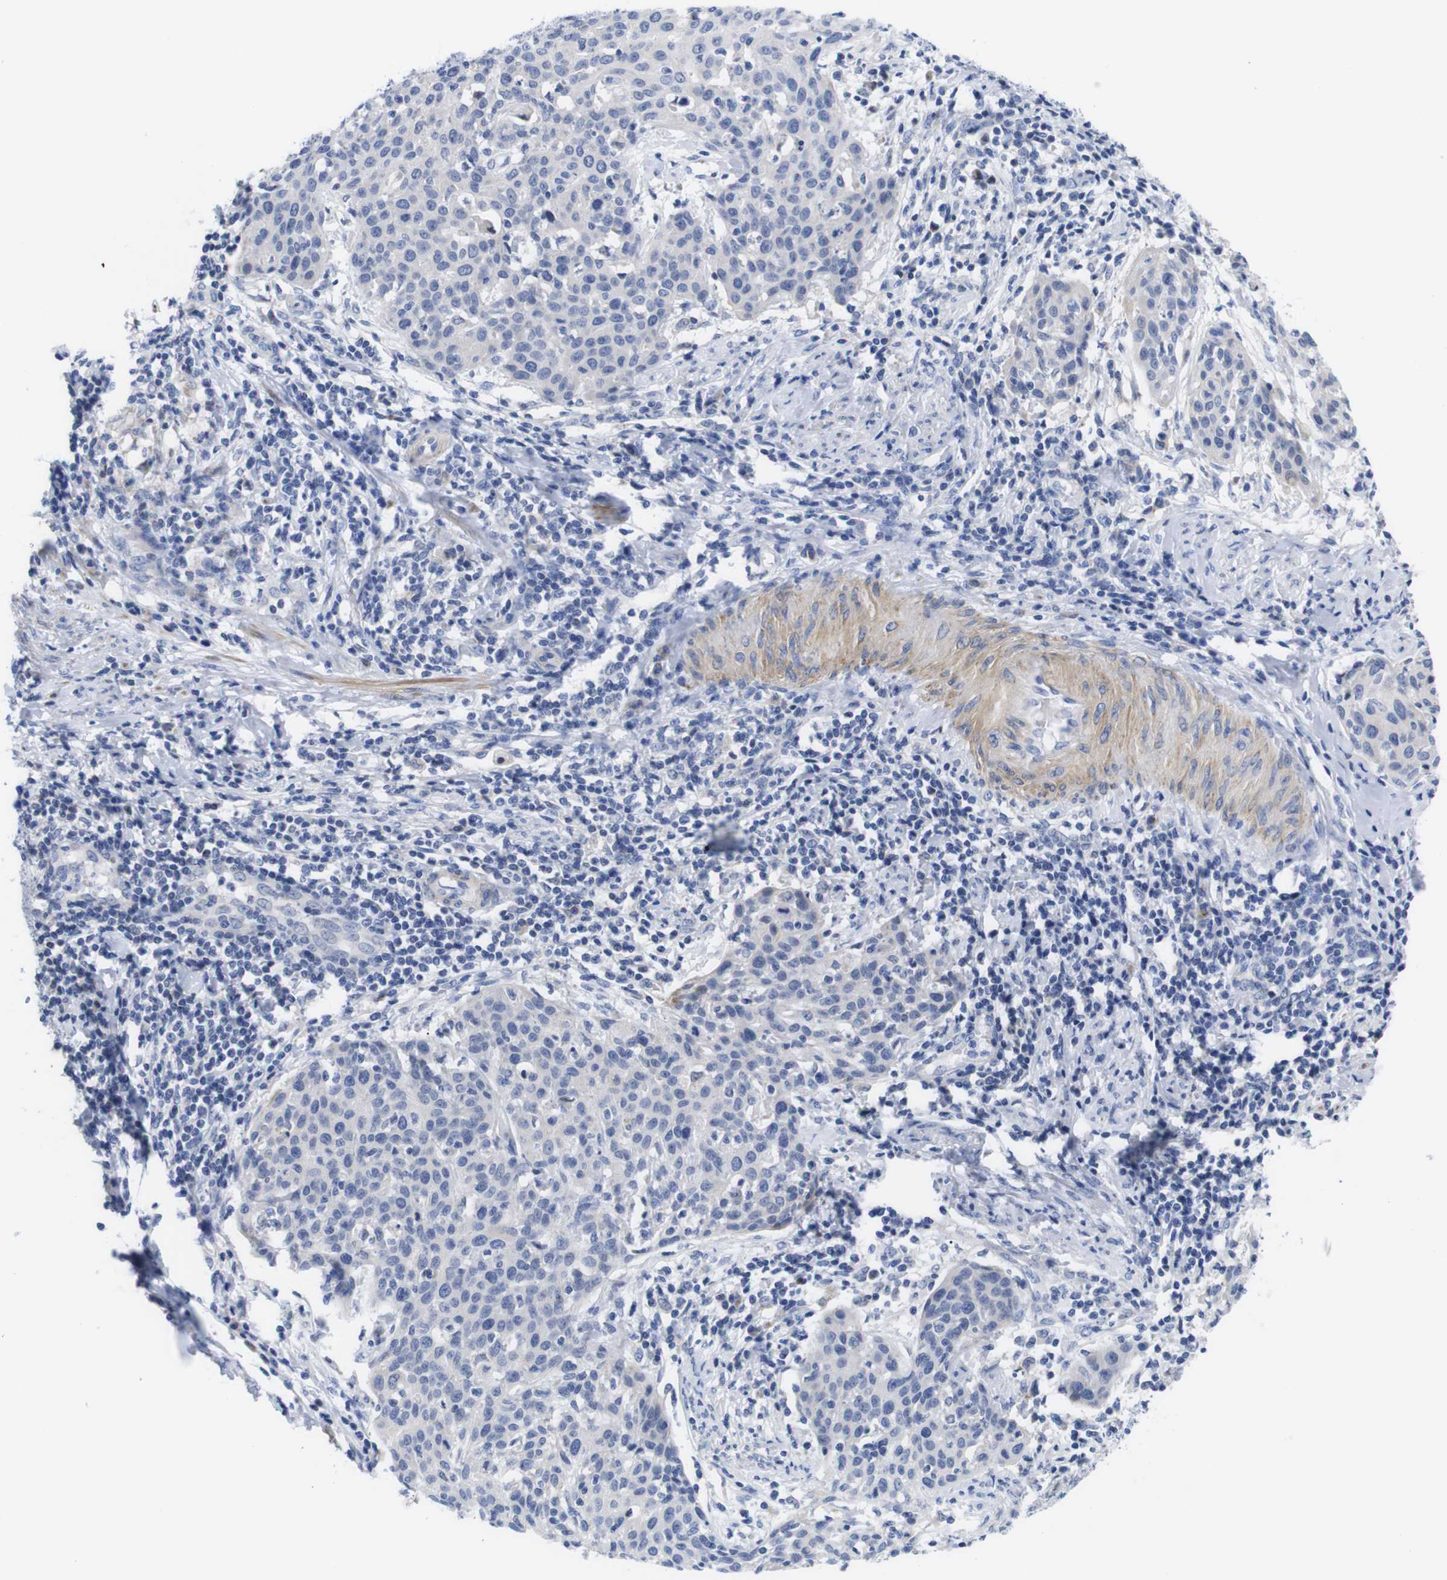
{"staining": {"intensity": "negative", "quantity": "none", "location": "none"}, "tissue": "cervical cancer", "cell_type": "Tumor cells", "image_type": "cancer", "snomed": [{"axis": "morphology", "description": "Squamous cell carcinoma, NOS"}, {"axis": "topography", "description": "Cervix"}], "caption": "Immunohistochemistry photomicrograph of neoplastic tissue: cervical cancer stained with DAB (3,3'-diaminobenzidine) displays no significant protein positivity in tumor cells.", "gene": "LRRC55", "patient": {"sex": "female", "age": 38}}